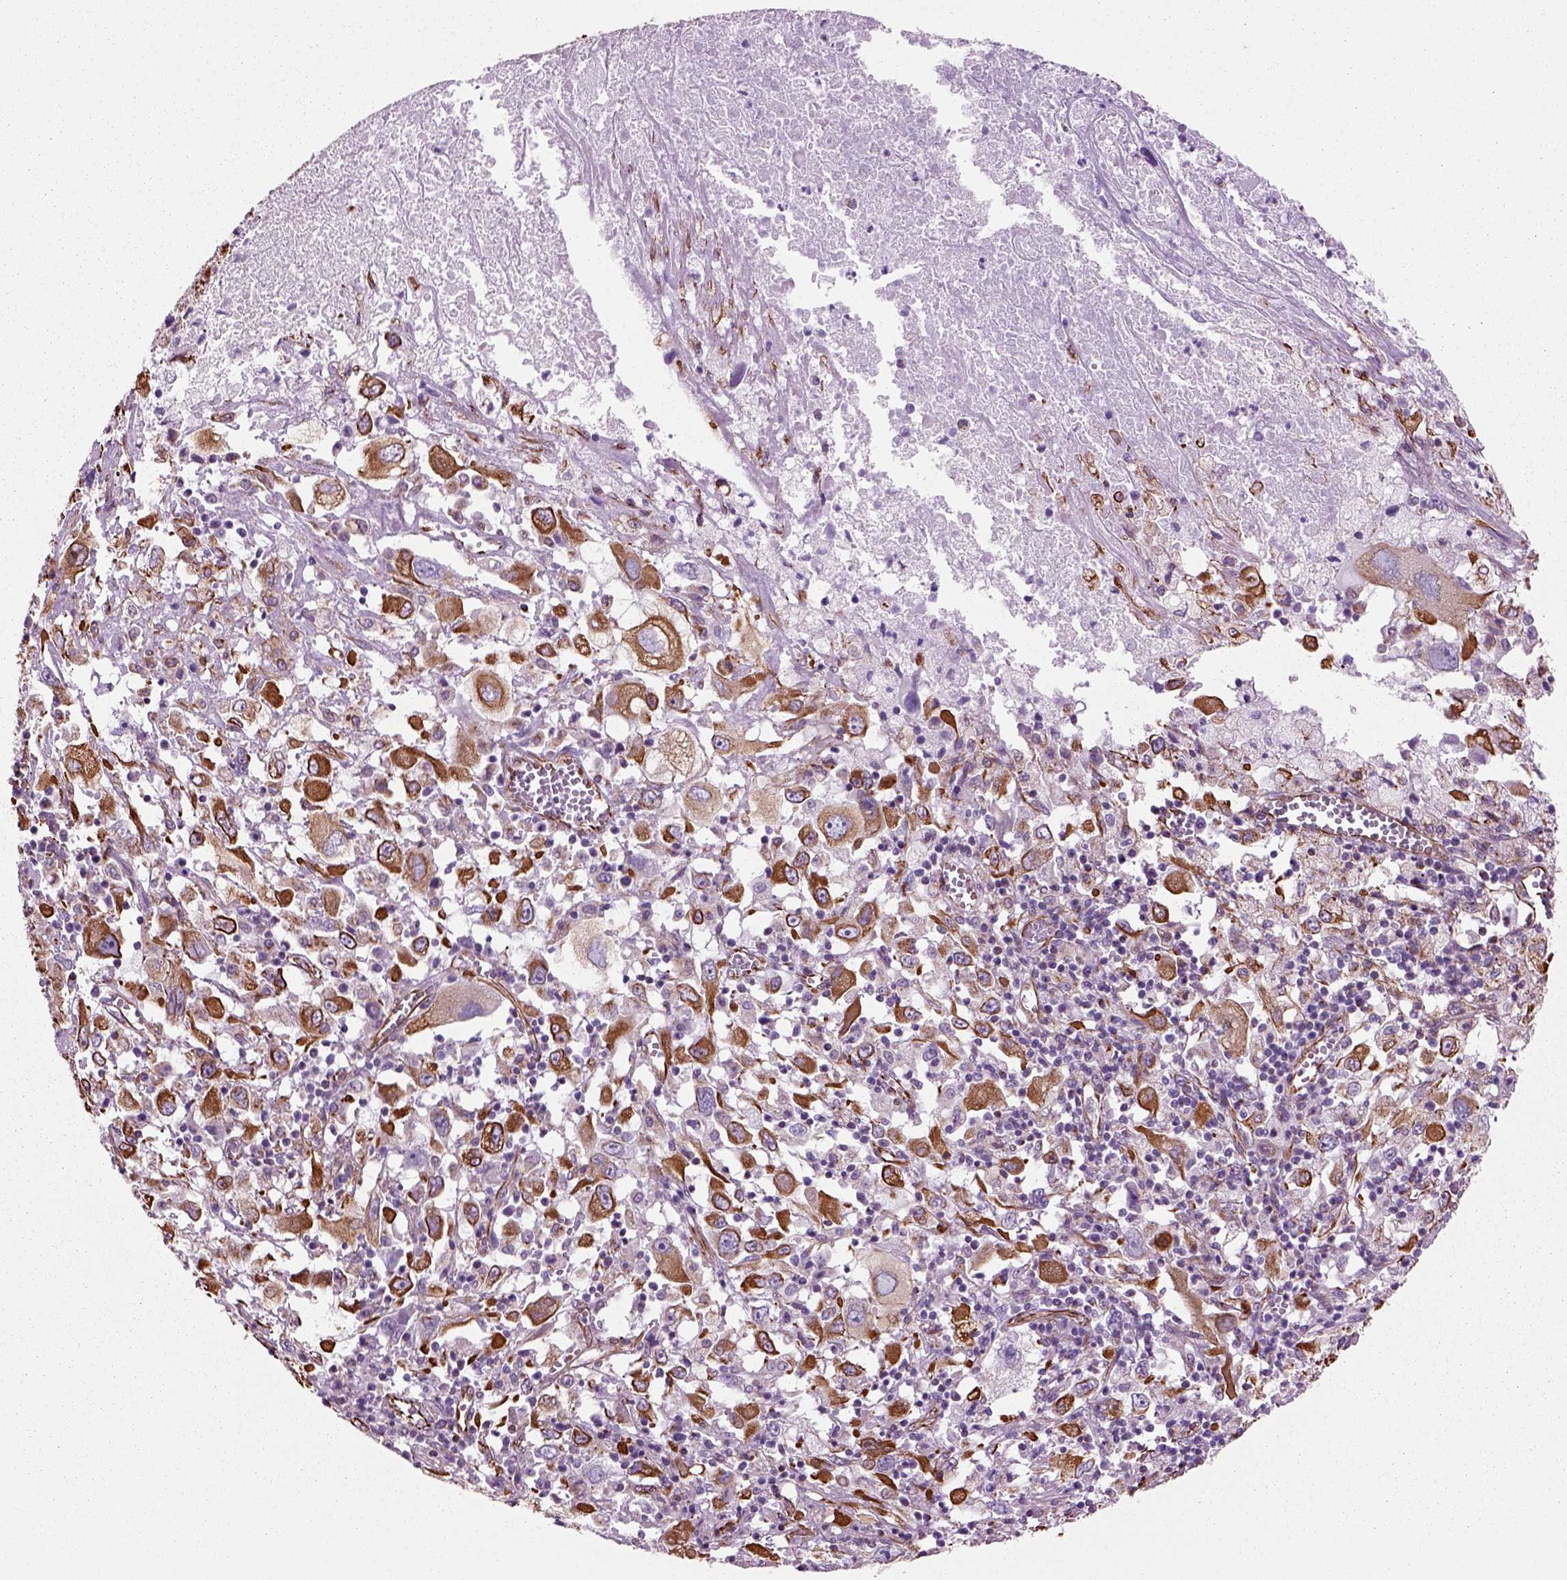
{"staining": {"intensity": "strong", "quantity": ">75%", "location": "cytoplasmic/membranous"}, "tissue": "melanoma", "cell_type": "Tumor cells", "image_type": "cancer", "snomed": [{"axis": "morphology", "description": "Malignant melanoma, Metastatic site"}, {"axis": "topography", "description": "Soft tissue"}], "caption": "Human melanoma stained with a brown dye displays strong cytoplasmic/membranous positive staining in approximately >75% of tumor cells.", "gene": "ACER3", "patient": {"sex": "male", "age": 50}}